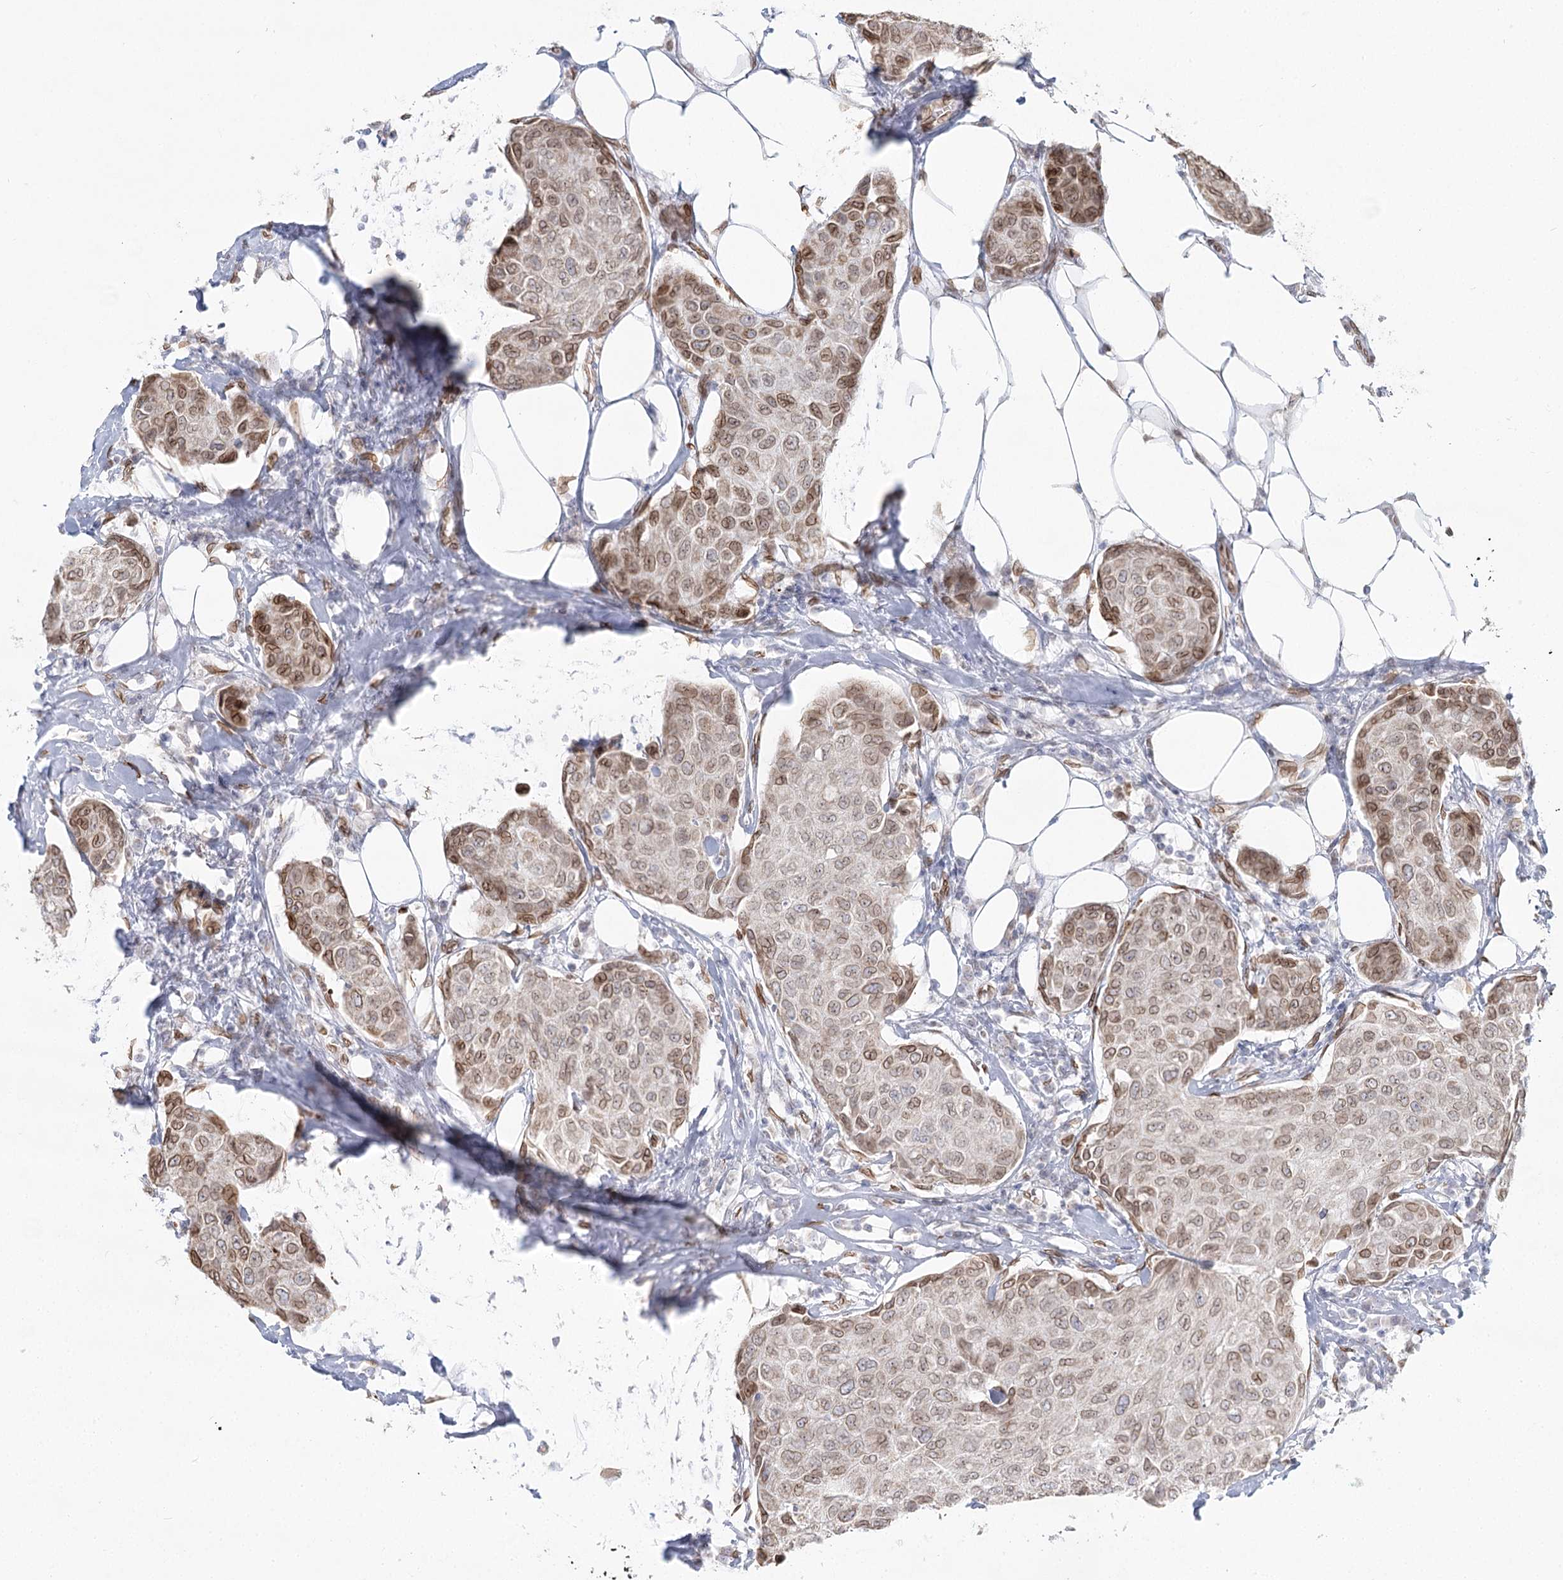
{"staining": {"intensity": "moderate", "quantity": ">75%", "location": "cytoplasmic/membranous,nuclear"}, "tissue": "breast cancer", "cell_type": "Tumor cells", "image_type": "cancer", "snomed": [{"axis": "morphology", "description": "Duct carcinoma"}, {"axis": "topography", "description": "Breast"}], "caption": "Brown immunohistochemical staining in breast infiltrating ductal carcinoma shows moderate cytoplasmic/membranous and nuclear expression in approximately >75% of tumor cells.", "gene": "VWA5A", "patient": {"sex": "female", "age": 80}}